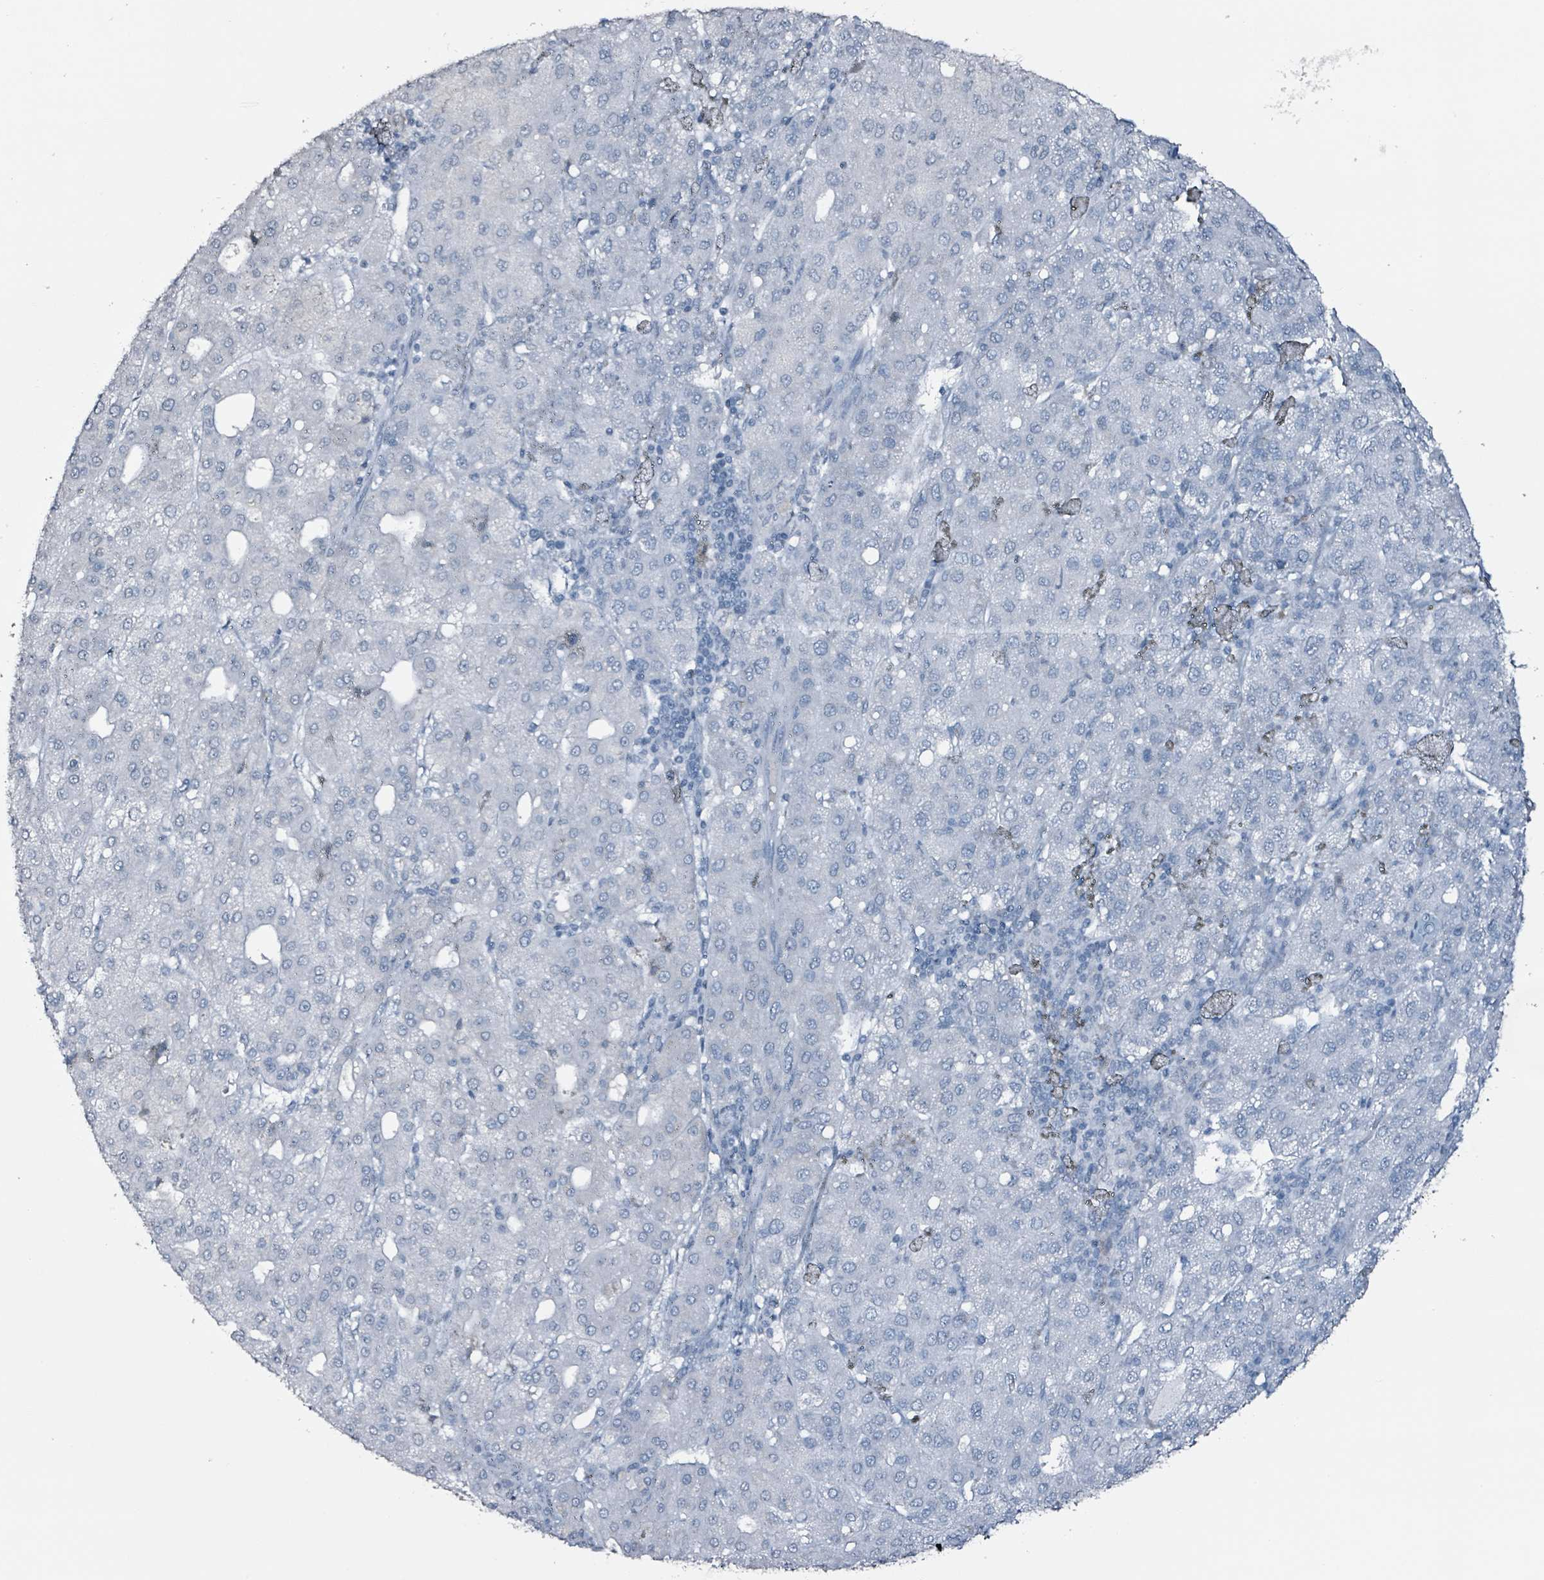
{"staining": {"intensity": "negative", "quantity": "none", "location": "none"}, "tissue": "liver cancer", "cell_type": "Tumor cells", "image_type": "cancer", "snomed": [{"axis": "morphology", "description": "Carcinoma, Hepatocellular, NOS"}, {"axis": "topography", "description": "Liver"}], "caption": "The micrograph shows no significant positivity in tumor cells of liver cancer (hepatocellular carcinoma).", "gene": "CA9", "patient": {"sex": "male", "age": 65}}